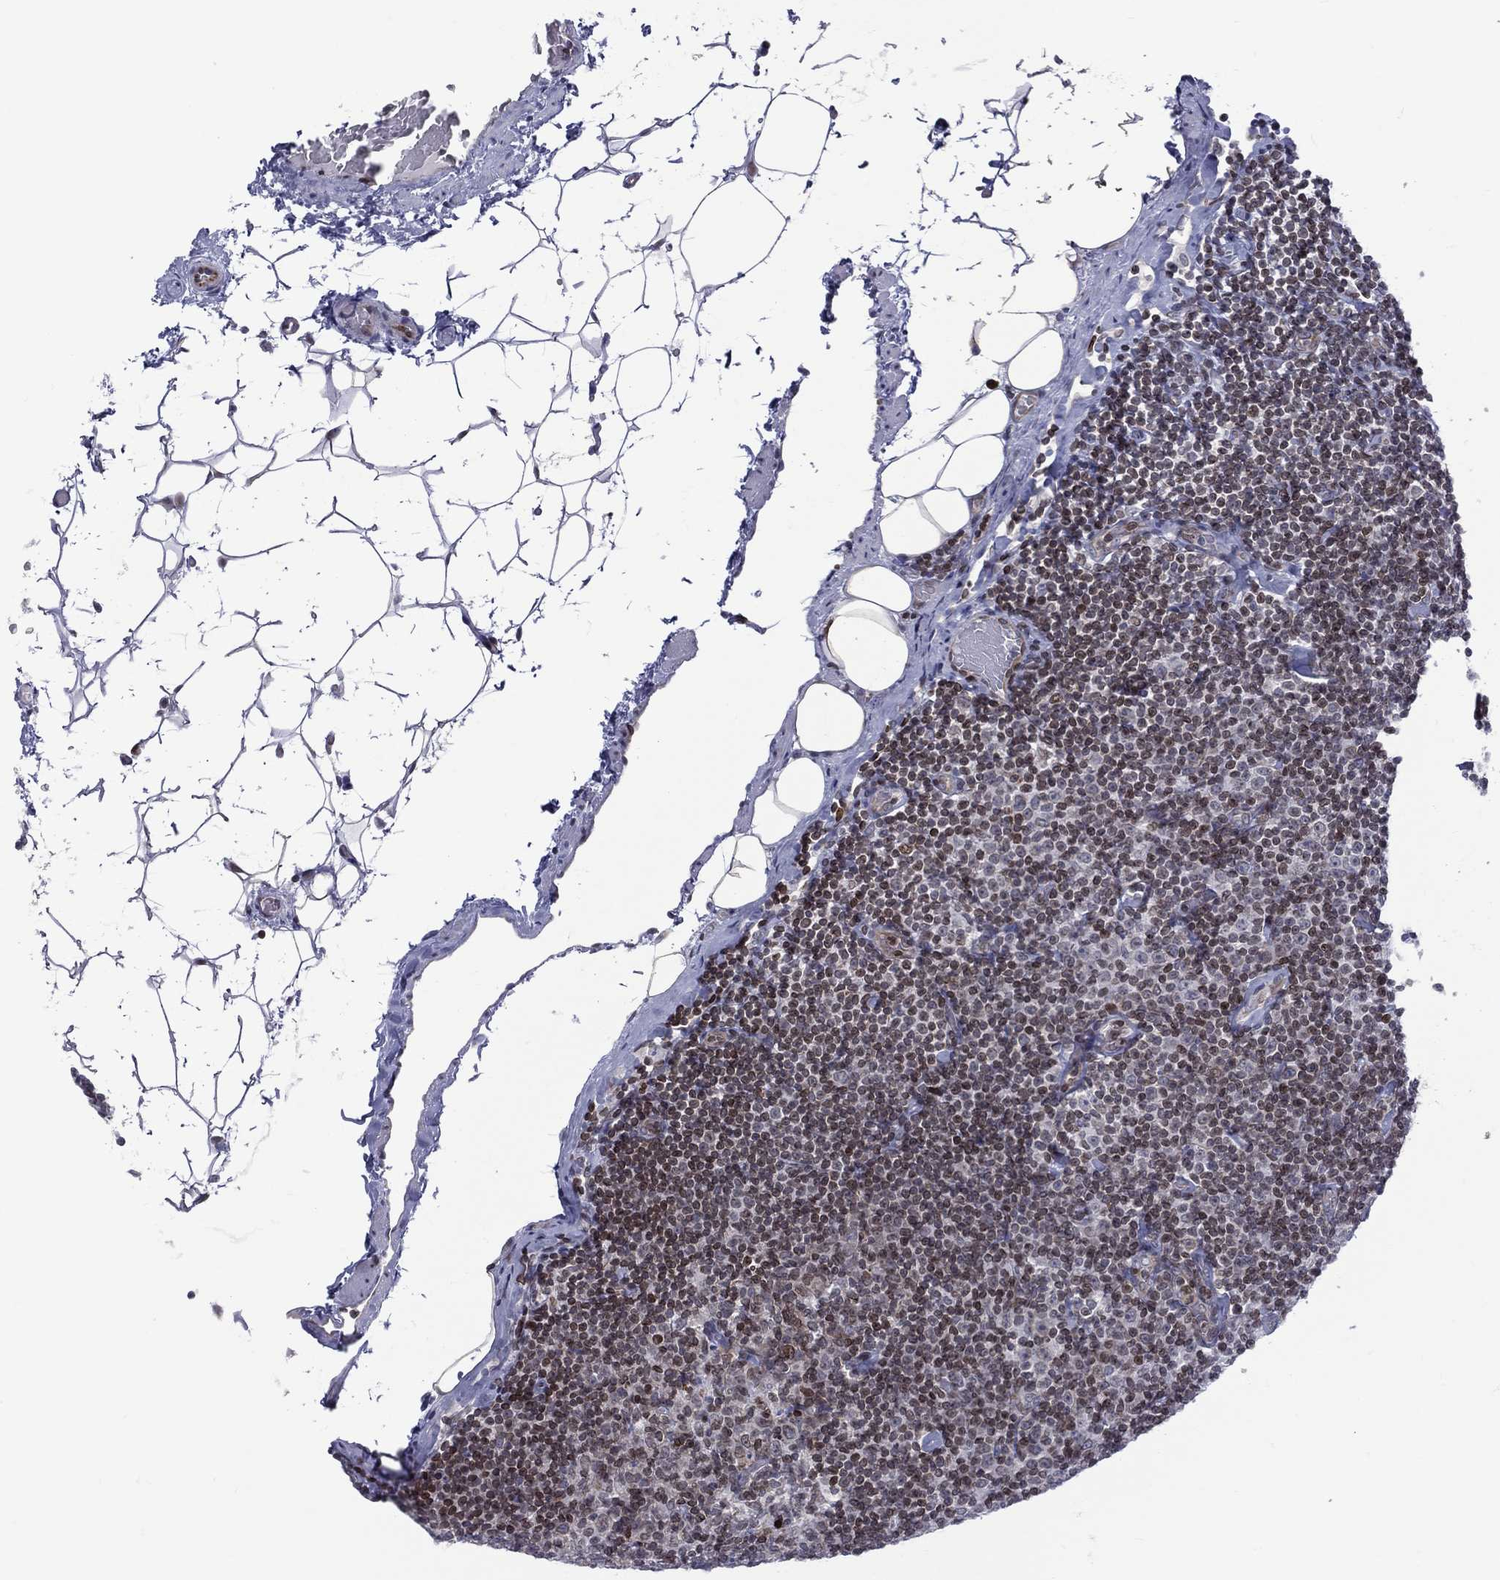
{"staining": {"intensity": "moderate", "quantity": "25%-75%", "location": "nuclear"}, "tissue": "lymphoma", "cell_type": "Tumor cells", "image_type": "cancer", "snomed": [{"axis": "morphology", "description": "Malignant lymphoma, non-Hodgkin's type, Low grade"}, {"axis": "topography", "description": "Lymph node"}], "caption": "Immunohistochemistry (DAB) staining of human malignant lymphoma, non-Hodgkin's type (low-grade) shows moderate nuclear protein expression in about 25%-75% of tumor cells. The protein is shown in brown color, while the nuclei are stained blue.", "gene": "DBF4B", "patient": {"sex": "male", "age": 81}}